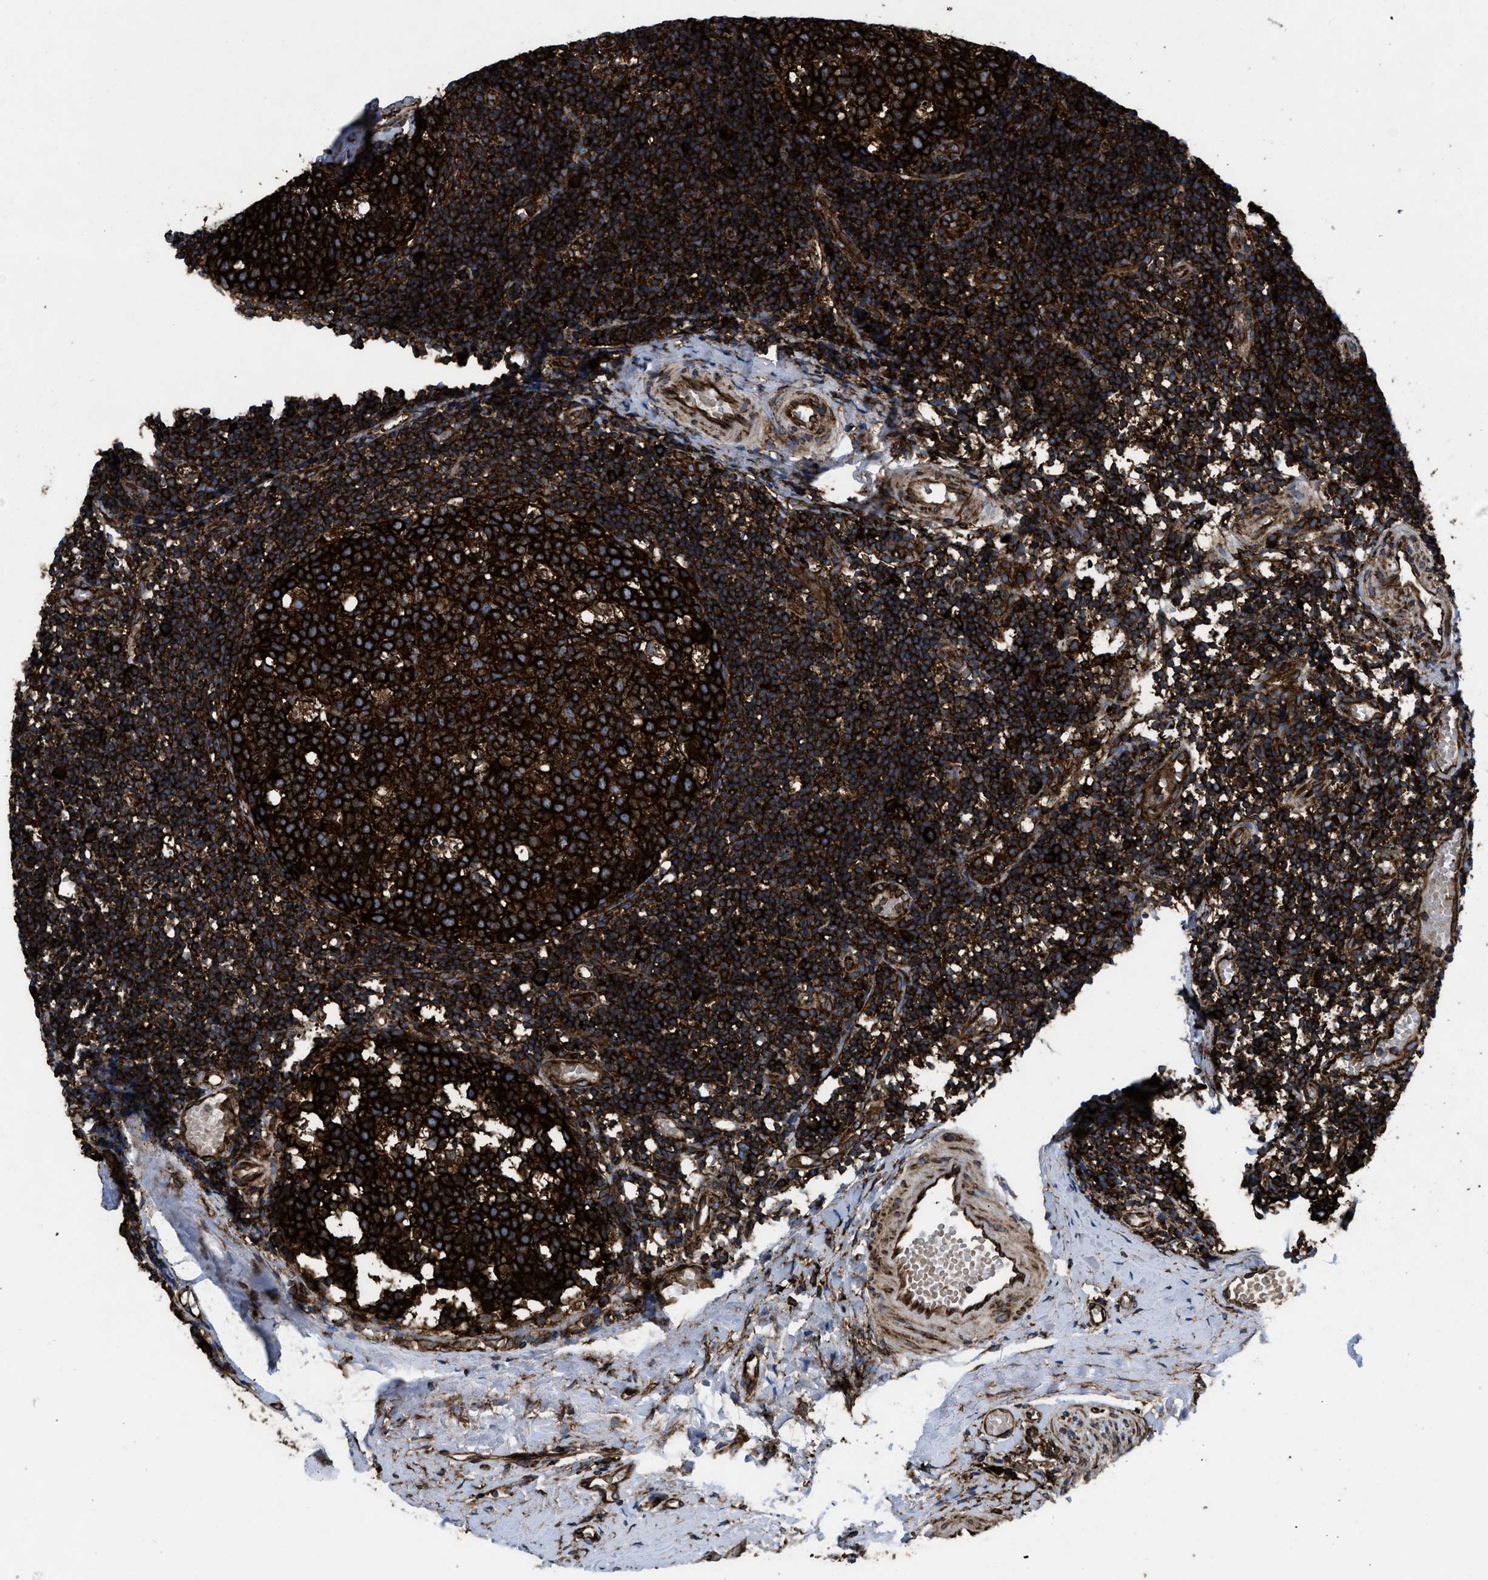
{"staining": {"intensity": "strong", "quantity": ">75%", "location": "cytoplasmic/membranous"}, "tissue": "tonsil", "cell_type": "Germinal center cells", "image_type": "normal", "snomed": [{"axis": "morphology", "description": "Normal tissue, NOS"}, {"axis": "topography", "description": "Tonsil"}], "caption": "Immunohistochemical staining of unremarkable tonsil displays strong cytoplasmic/membranous protein staining in approximately >75% of germinal center cells.", "gene": "CAPRIN1", "patient": {"sex": "female", "age": 19}}